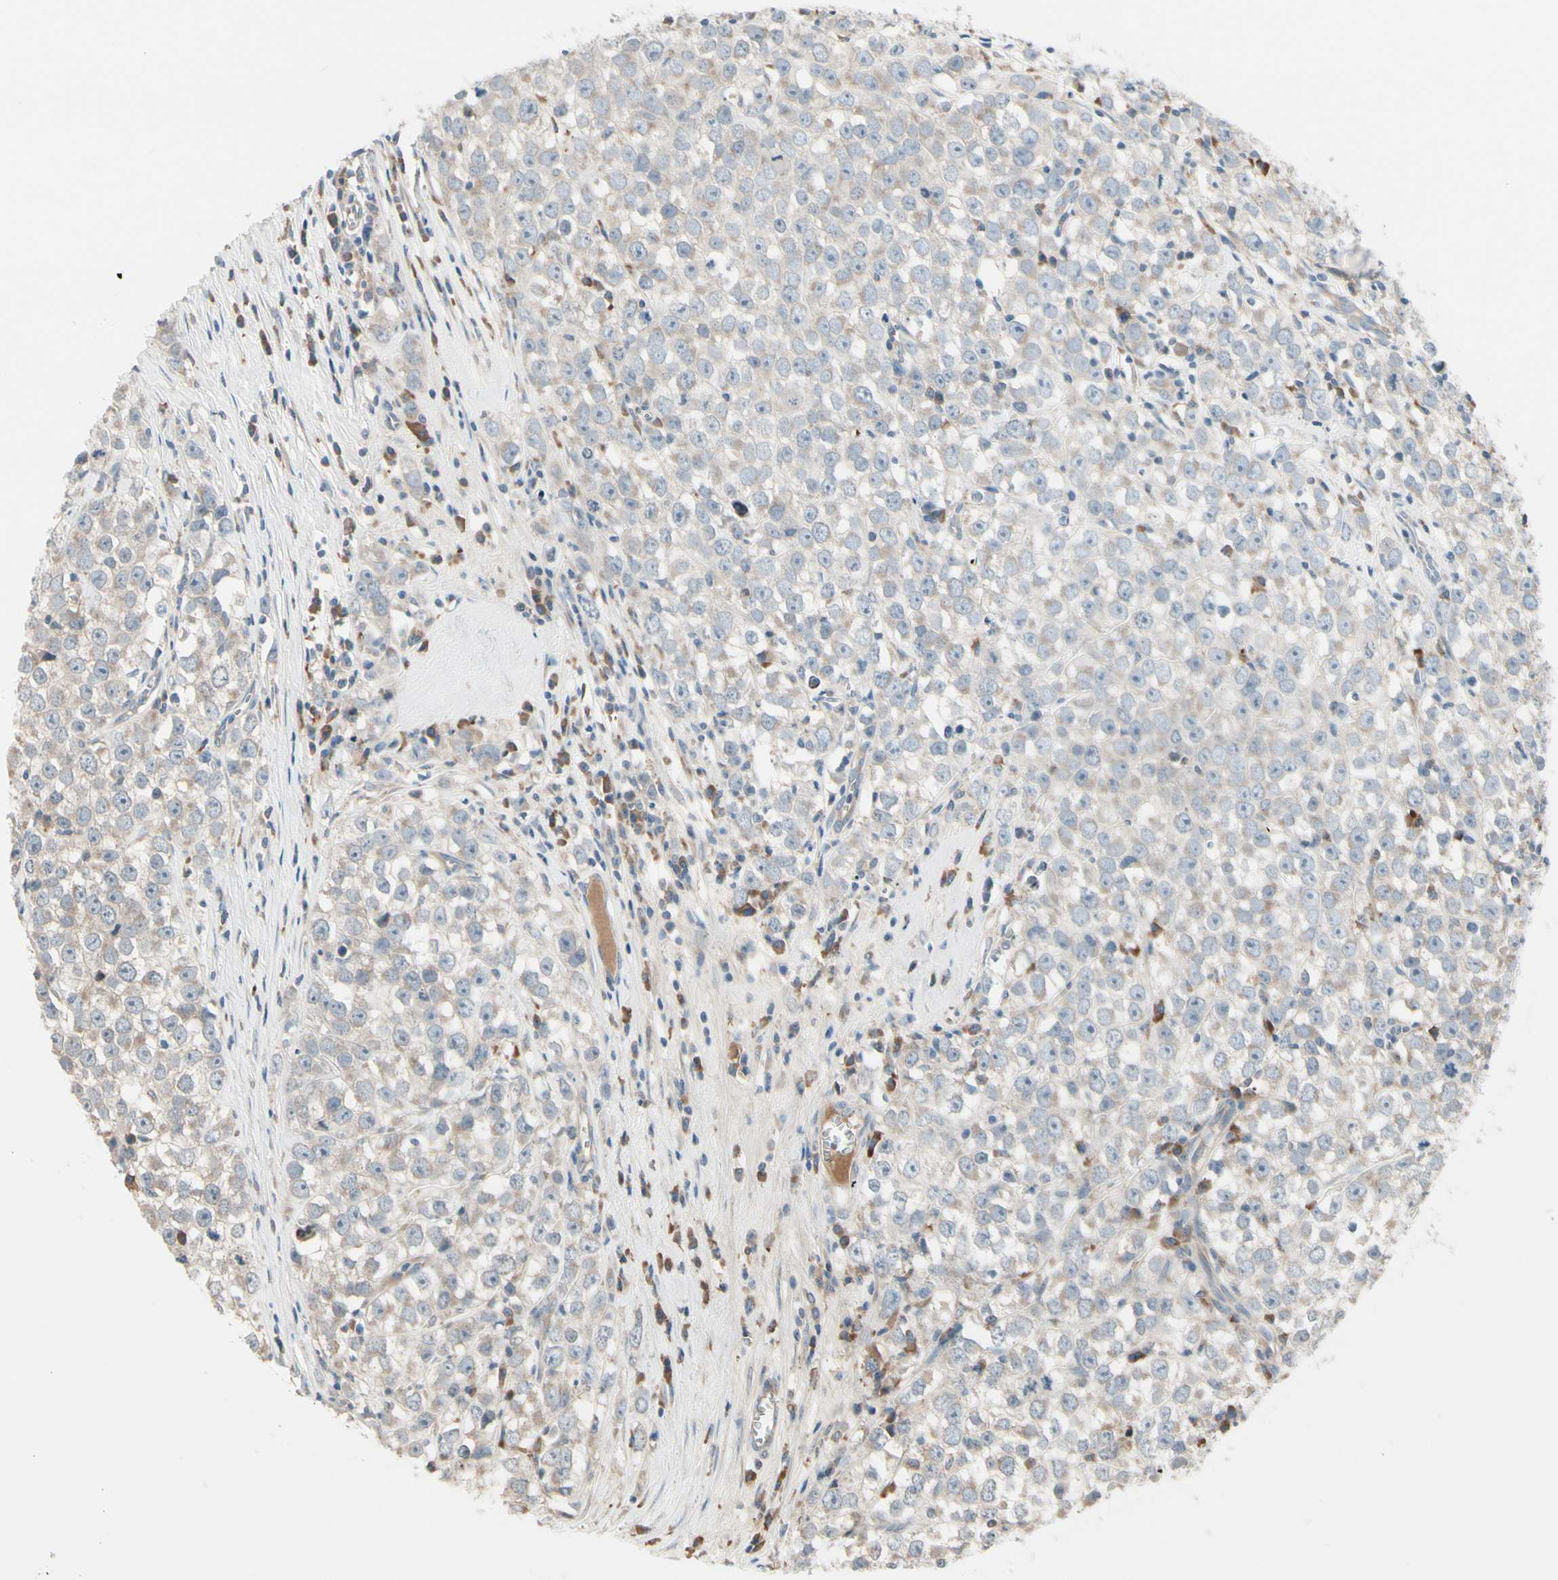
{"staining": {"intensity": "weak", "quantity": "<25%", "location": "cytoplasmic/membranous"}, "tissue": "testis cancer", "cell_type": "Tumor cells", "image_type": "cancer", "snomed": [{"axis": "morphology", "description": "Seminoma, NOS"}, {"axis": "morphology", "description": "Carcinoma, Embryonal, NOS"}, {"axis": "topography", "description": "Testis"}], "caption": "High magnification brightfield microscopy of testis seminoma stained with DAB (brown) and counterstained with hematoxylin (blue): tumor cells show no significant expression. The staining was performed using DAB (3,3'-diaminobenzidine) to visualize the protein expression in brown, while the nuclei were stained in blue with hematoxylin (Magnification: 20x).", "gene": "SNX29", "patient": {"sex": "male", "age": 52}}